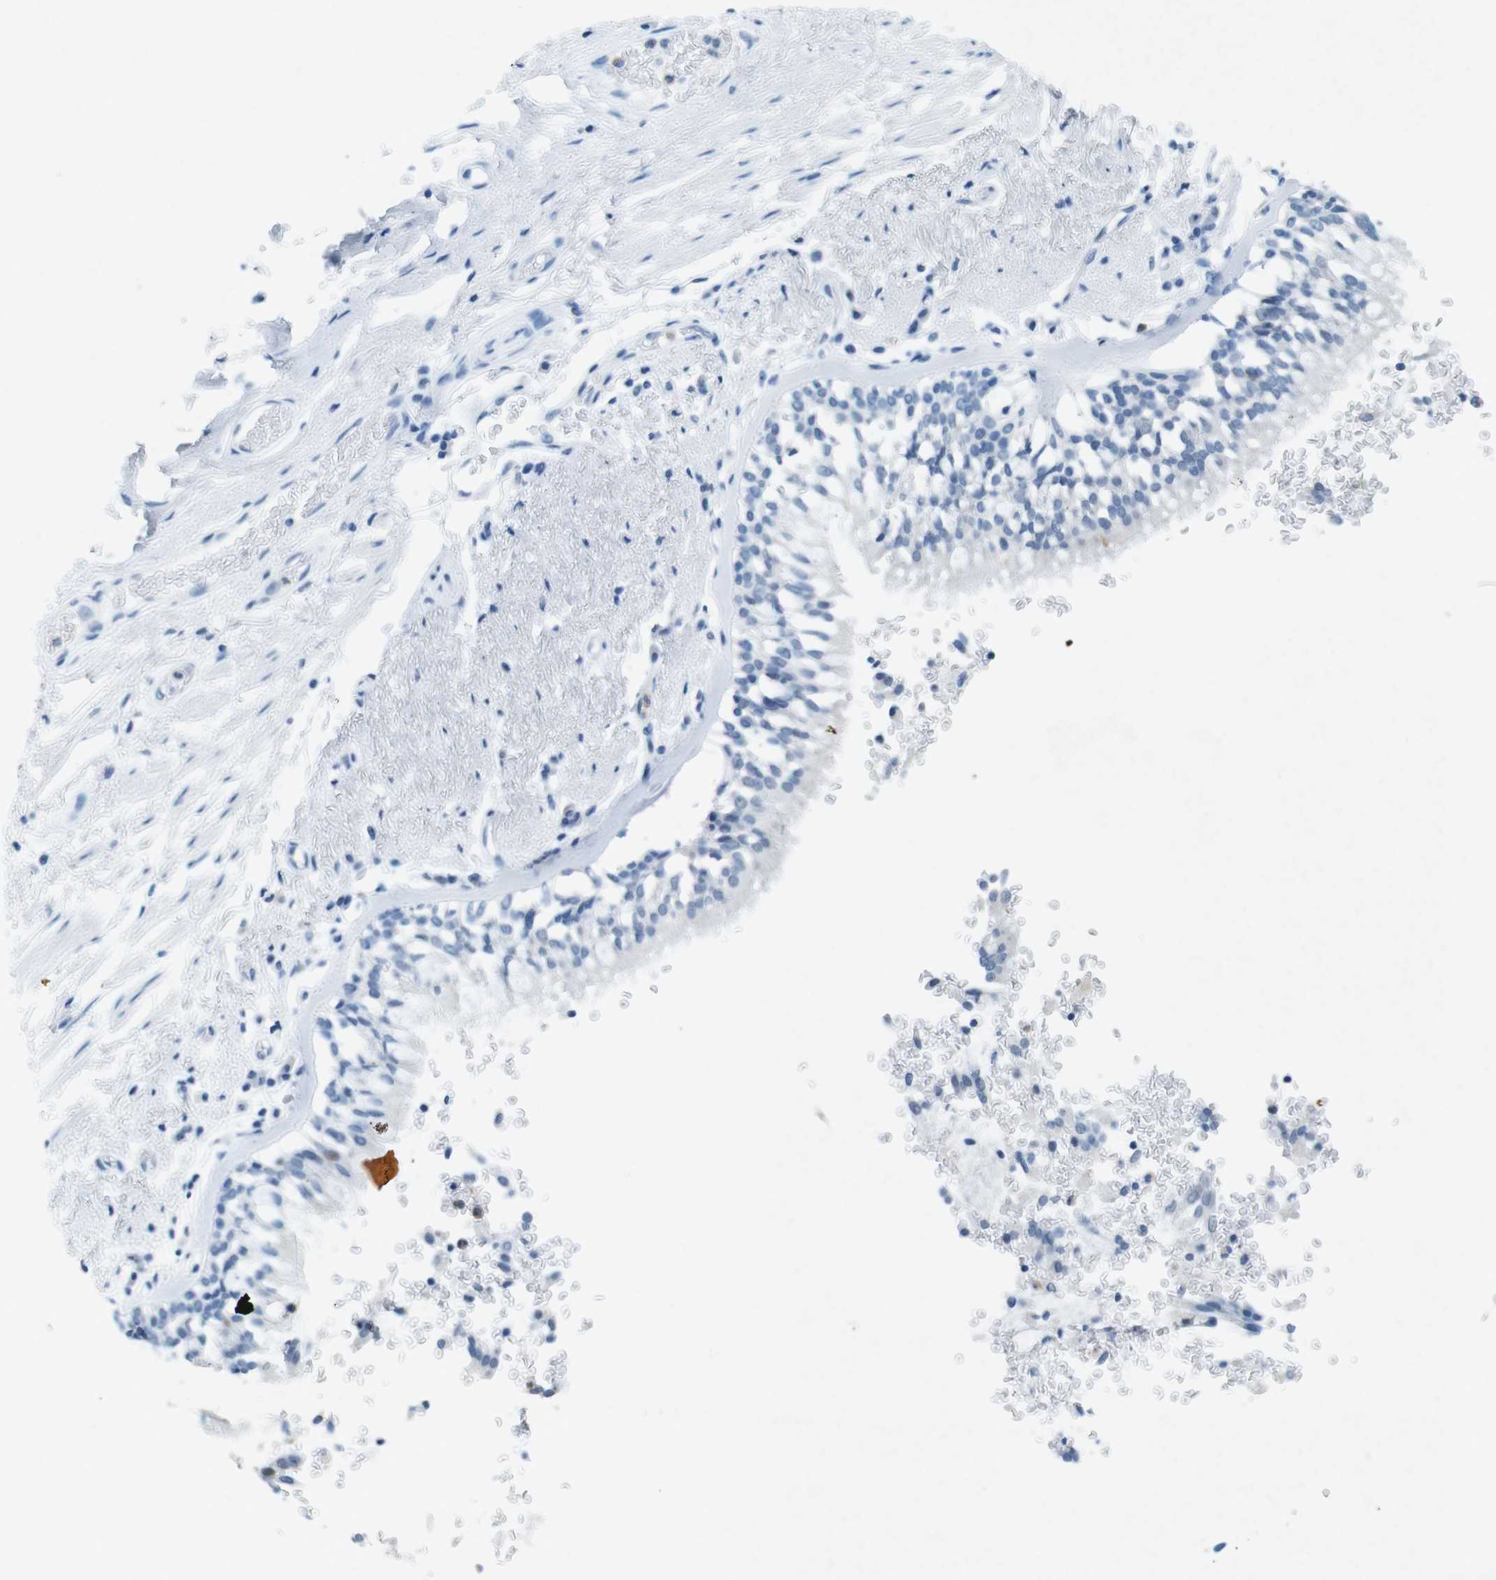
{"staining": {"intensity": "negative", "quantity": "none", "location": "none"}, "tissue": "bronchus", "cell_type": "Respiratory epithelial cells", "image_type": "normal", "snomed": [{"axis": "morphology", "description": "Normal tissue, NOS"}, {"axis": "morphology", "description": "Adenocarcinoma, NOS"}, {"axis": "topography", "description": "Bronchus"}, {"axis": "topography", "description": "Lung"}], "caption": "Immunohistochemical staining of benign bronchus demonstrates no significant expression in respiratory epithelial cells.", "gene": "CTAG1B", "patient": {"sex": "male", "age": 71}}